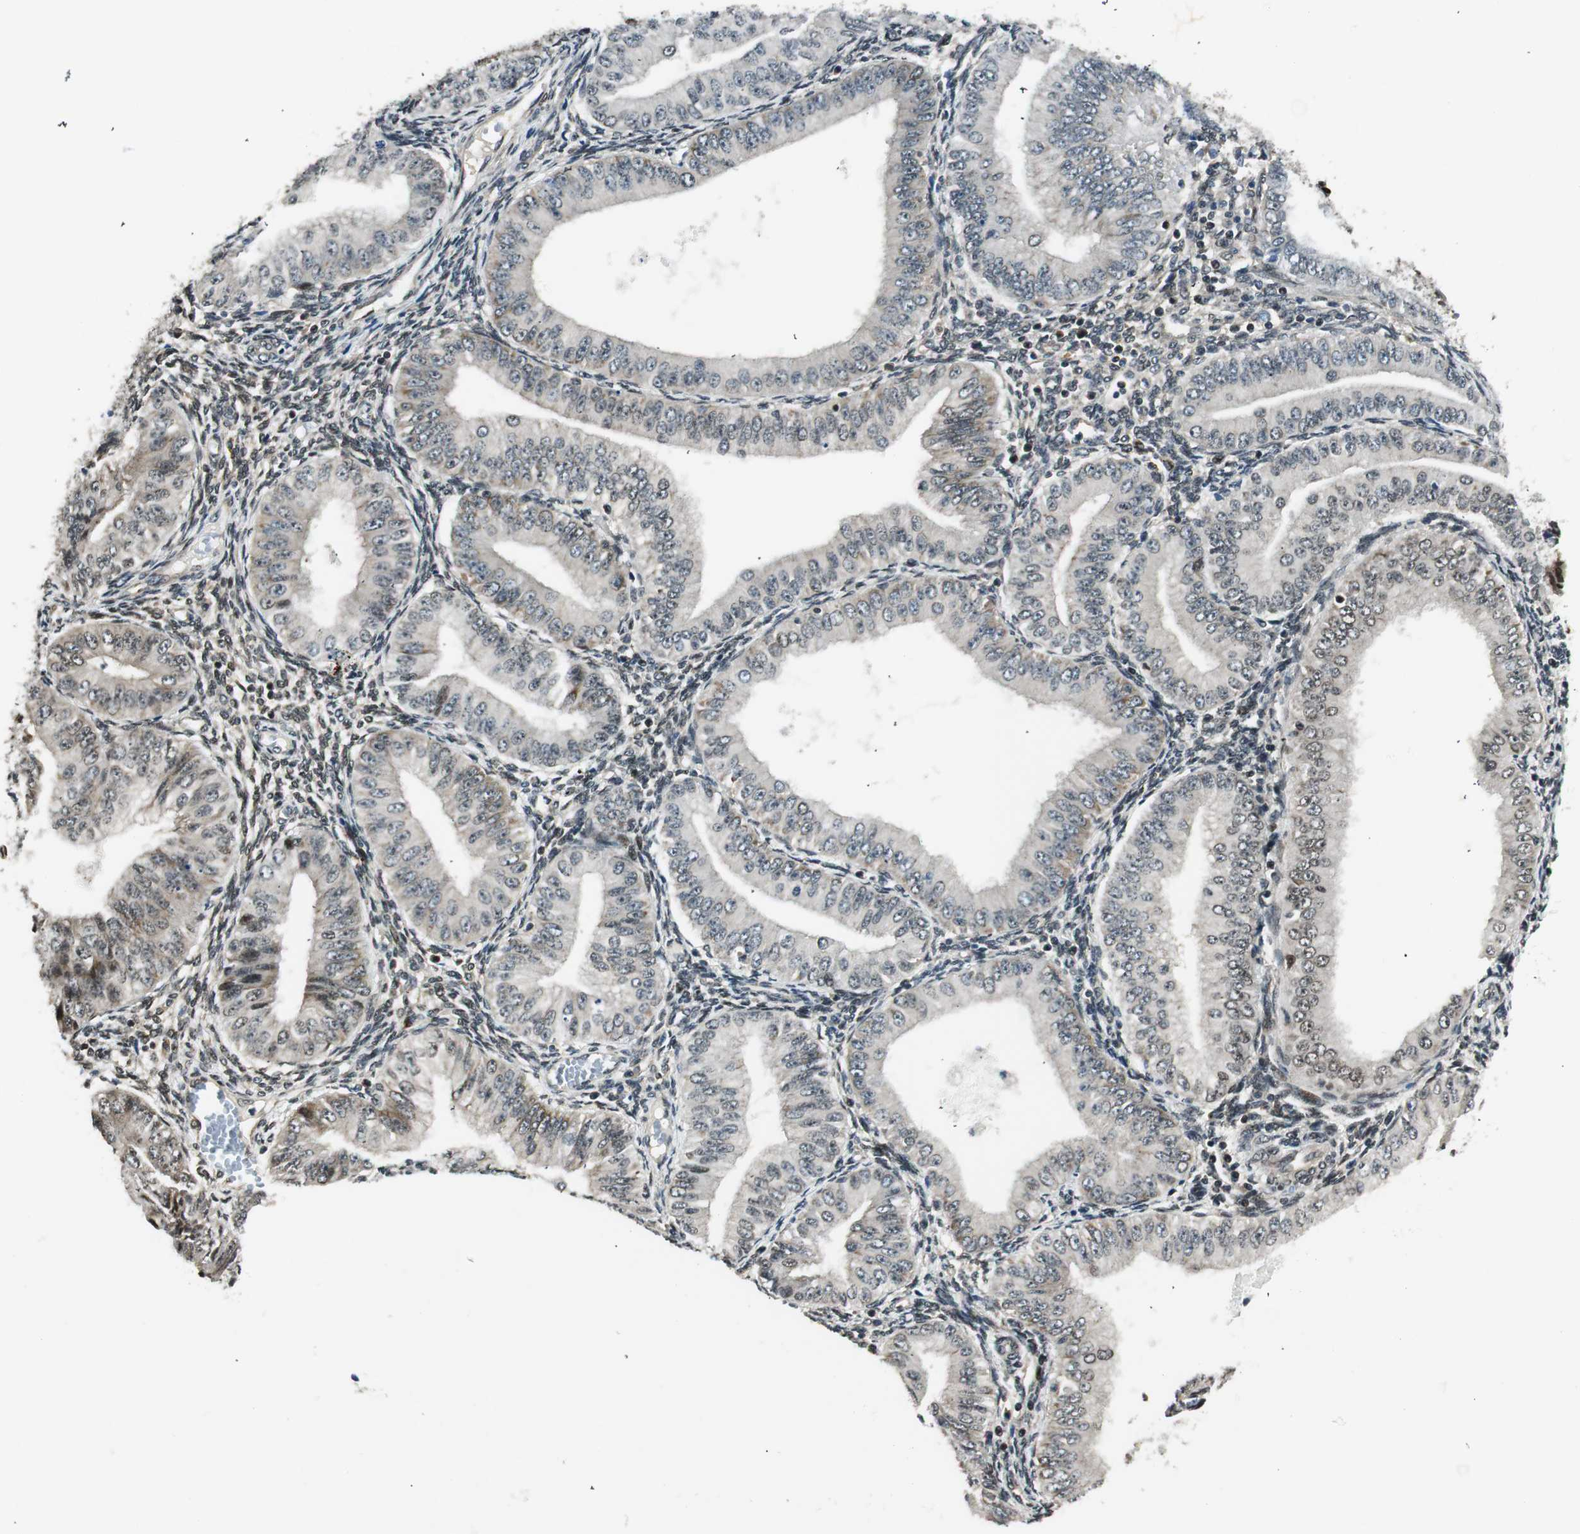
{"staining": {"intensity": "weak", "quantity": "<25%", "location": "cytoplasmic/membranous,nuclear"}, "tissue": "endometrial cancer", "cell_type": "Tumor cells", "image_type": "cancer", "snomed": [{"axis": "morphology", "description": "Normal tissue, NOS"}, {"axis": "morphology", "description": "Adenocarcinoma, NOS"}, {"axis": "topography", "description": "Endometrium"}], "caption": "An IHC micrograph of endometrial cancer is shown. There is no staining in tumor cells of endometrial cancer.", "gene": "RING1", "patient": {"sex": "female", "age": 53}}